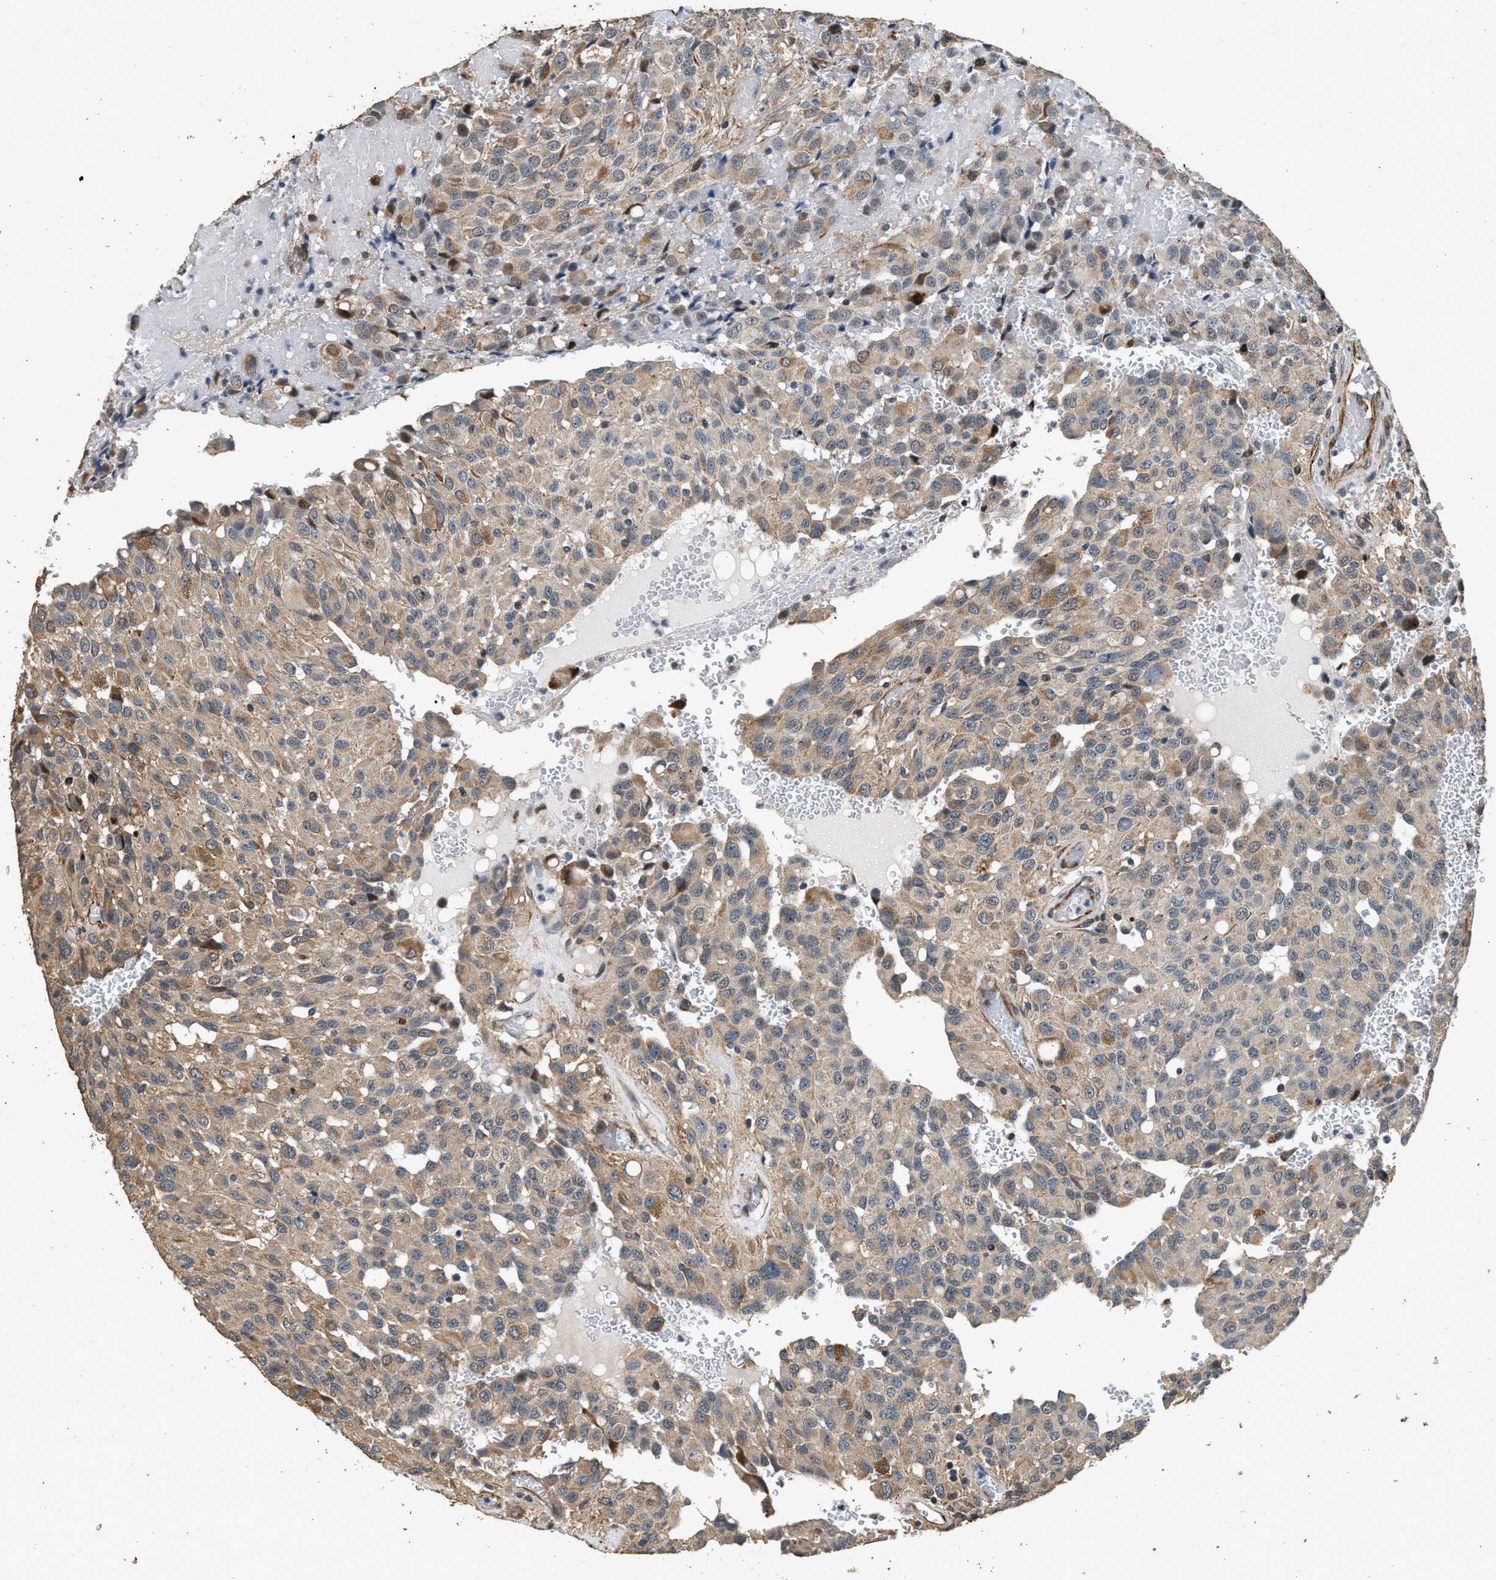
{"staining": {"intensity": "weak", "quantity": ">75%", "location": "cytoplasmic/membranous"}, "tissue": "glioma", "cell_type": "Tumor cells", "image_type": "cancer", "snomed": [{"axis": "morphology", "description": "Glioma, malignant, High grade"}, {"axis": "topography", "description": "Brain"}], "caption": "Protein analysis of glioma tissue exhibits weak cytoplasmic/membranous staining in approximately >75% of tumor cells.", "gene": "PCLO", "patient": {"sex": "male", "age": 32}}